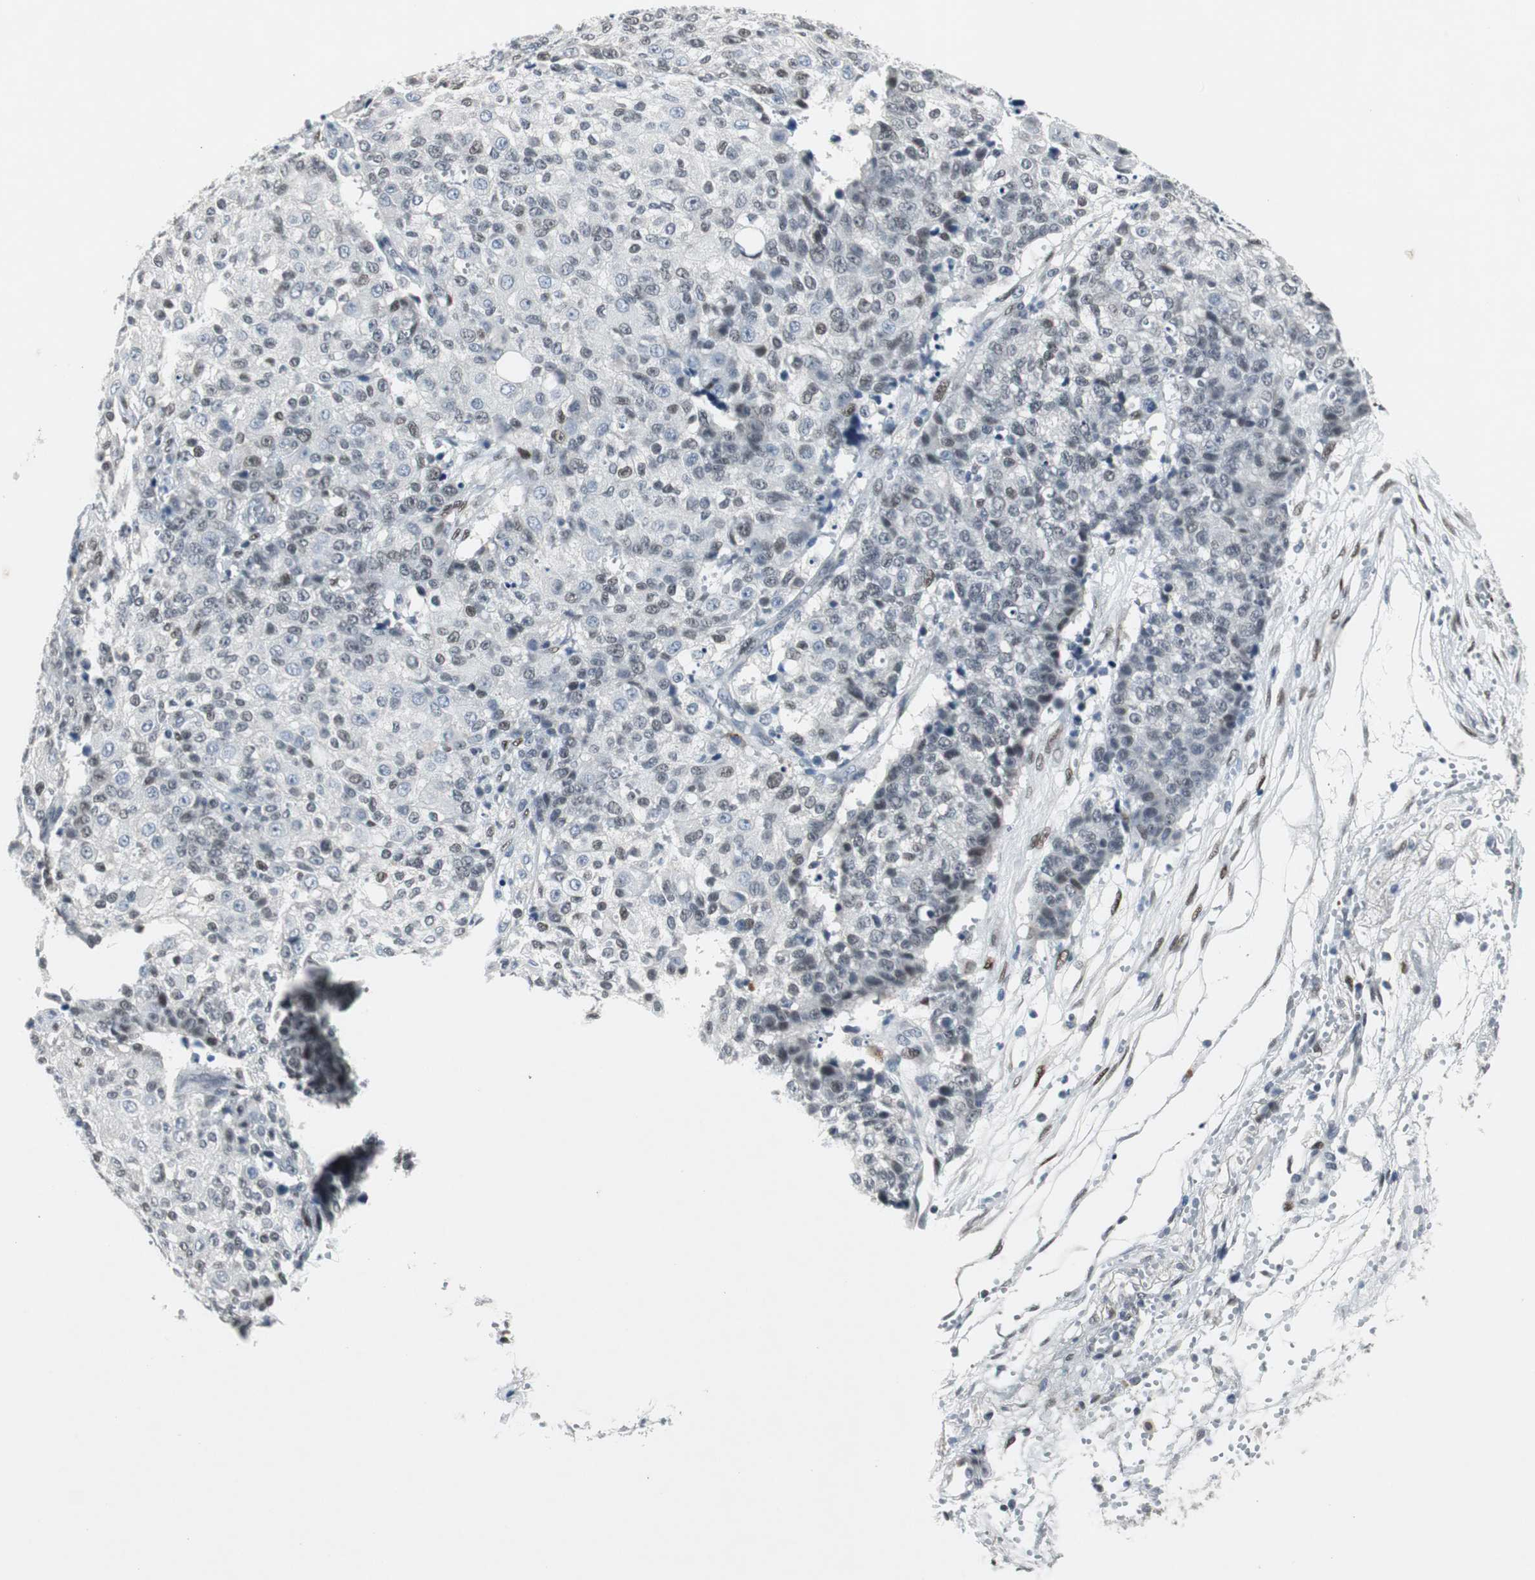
{"staining": {"intensity": "weak", "quantity": "<25%", "location": "nuclear"}, "tissue": "ovarian cancer", "cell_type": "Tumor cells", "image_type": "cancer", "snomed": [{"axis": "morphology", "description": "Carcinoma, endometroid"}, {"axis": "topography", "description": "Ovary"}], "caption": "Immunohistochemical staining of ovarian endometroid carcinoma reveals no significant expression in tumor cells.", "gene": "ELK1", "patient": {"sex": "female", "age": 42}}